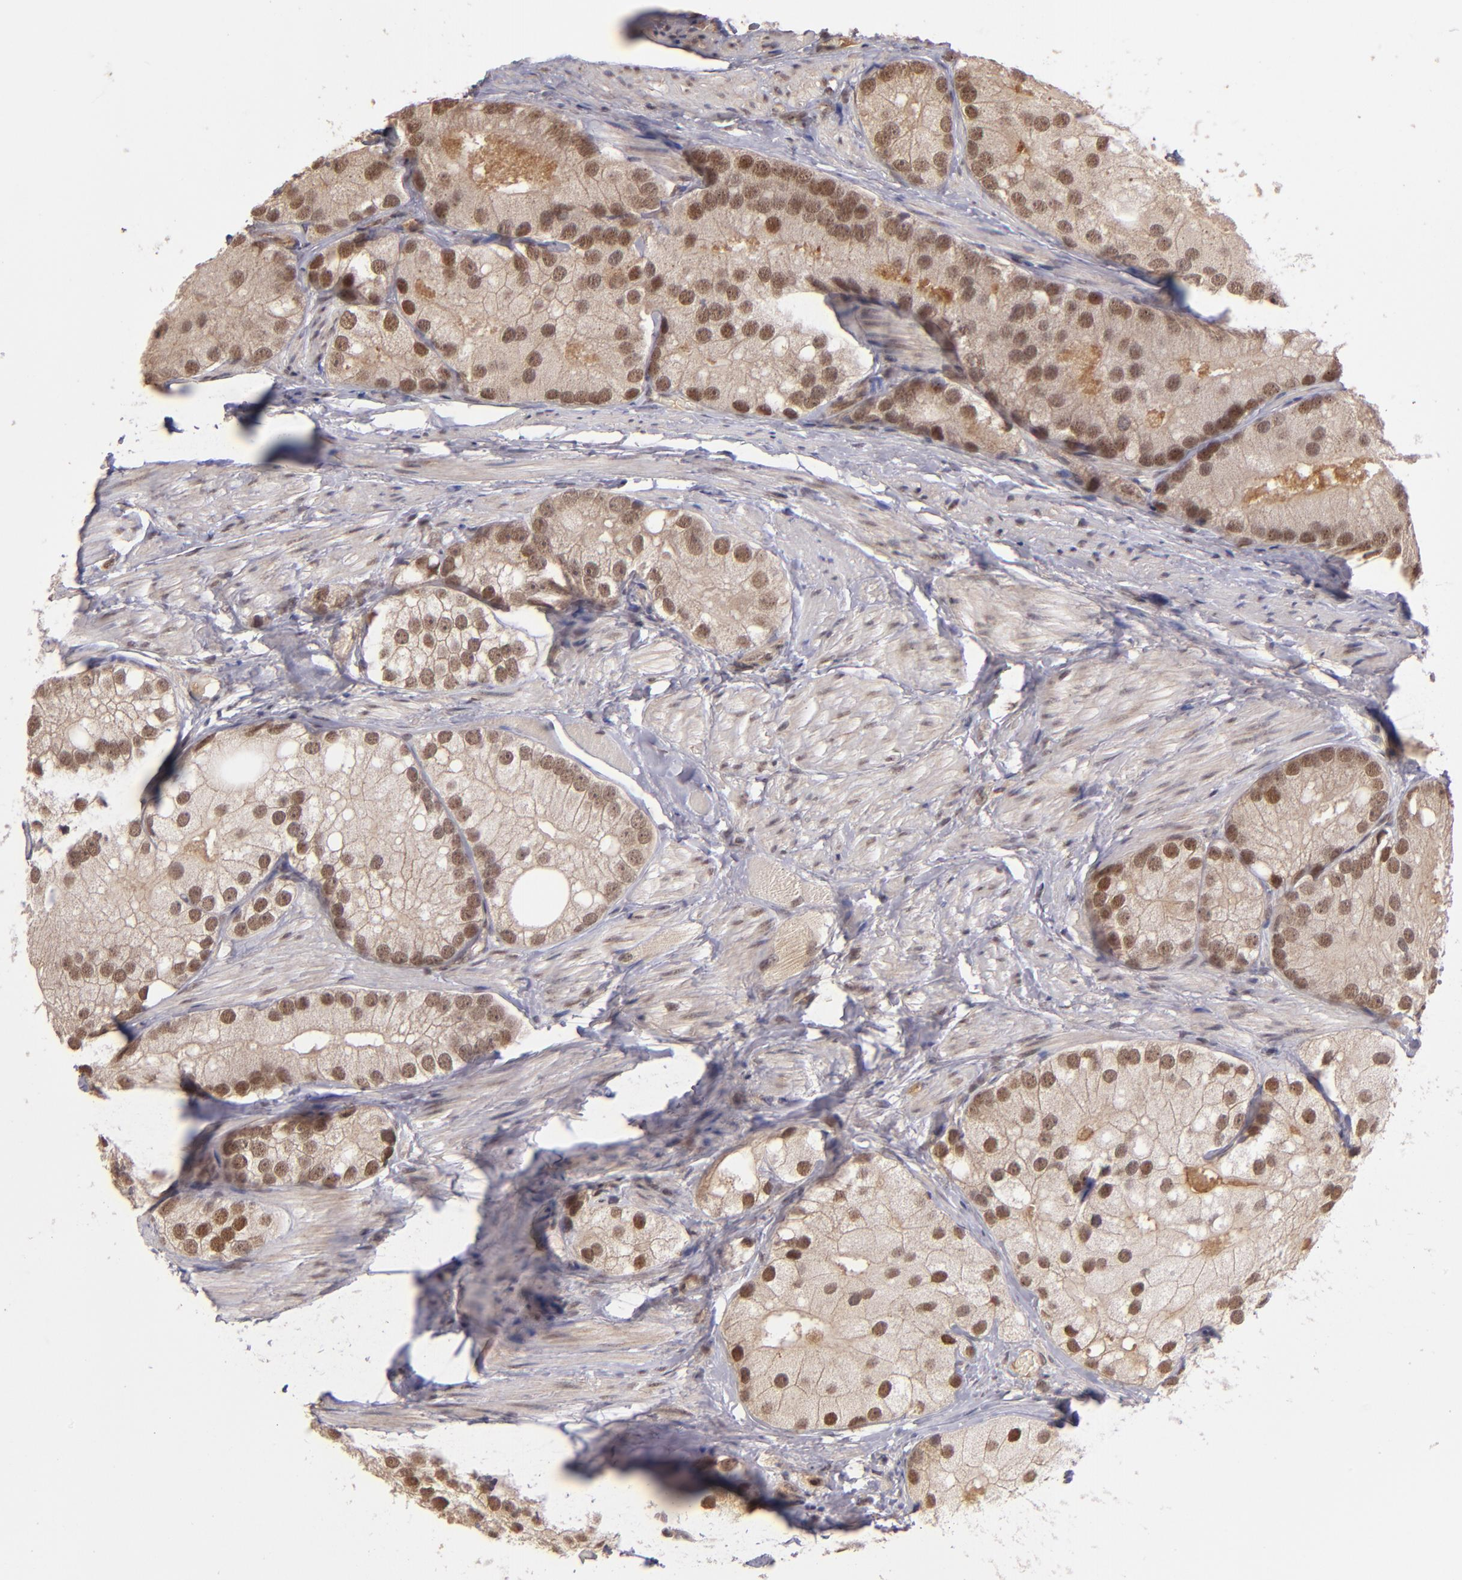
{"staining": {"intensity": "weak", "quantity": ">75%", "location": "nuclear"}, "tissue": "prostate cancer", "cell_type": "Tumor cells", "image_type": "cancer", "snomed": [{"axis": "morphology", "description": "Adenocarcinoma, Low grade"}, {"axis": "topography", "description": "Prostate"}], "caption": "This histopathology image shows immunohistochemistry staining of adenocarcinoma (low-grade) (prostate), with low weak nuclear staining in approximately >75% of tumor cells.", "gene": "ABHD12B", "patient": {"sex": "male", "age": 69}}